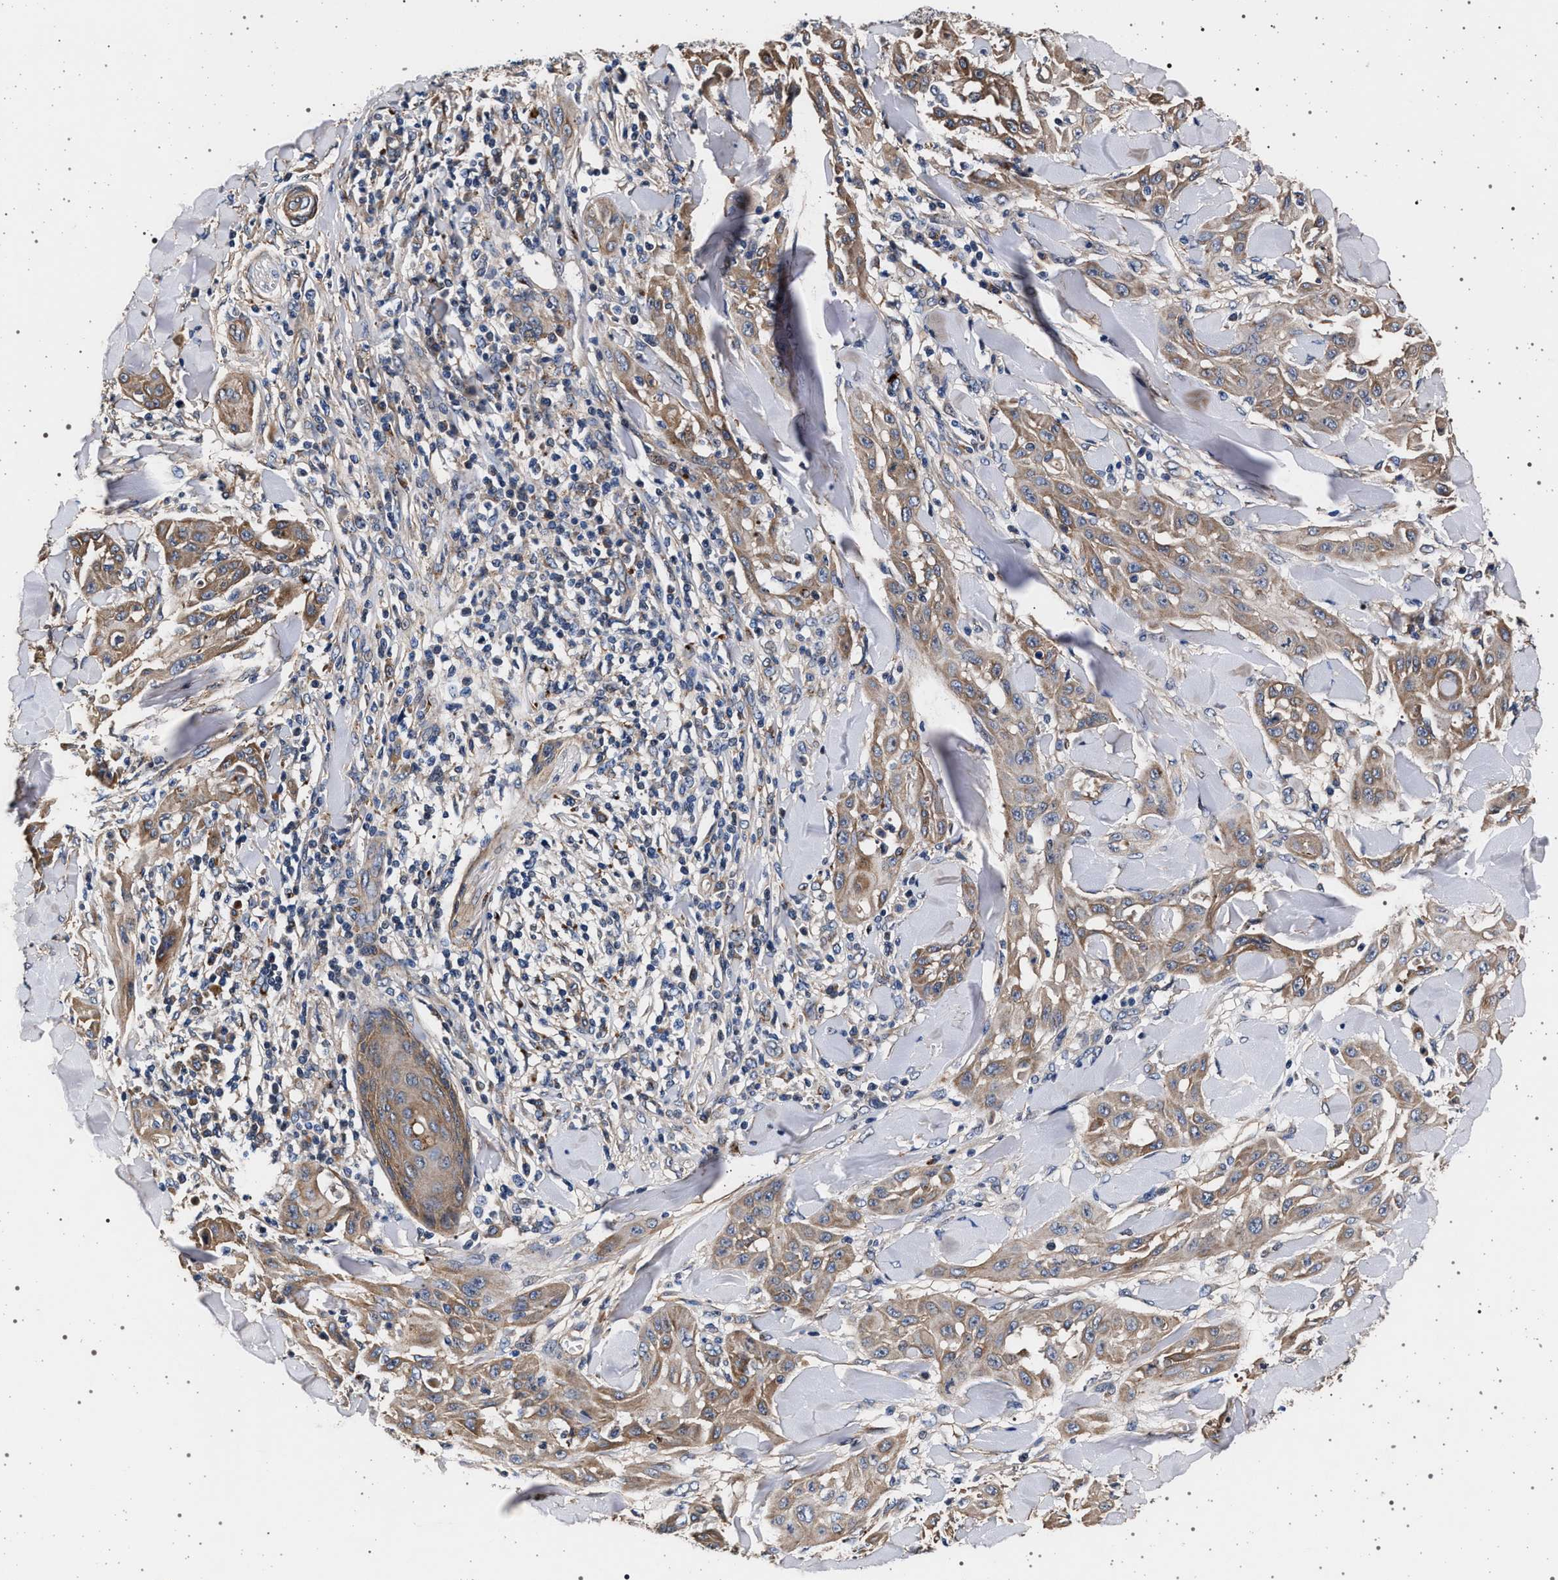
{"staining": {"intensity": "moderate", "quantity": ">75%", "location": "cytoplasmic/membranous"}, "tissue": "skin cancer", "cell_type": "Tumor cells", "image_type": "cancer", "snomed": [{"axis": "morphology", "description": "Squamous cell carcinoma, NOS"}, {"axis": "topography", "description": "Skin"}], "caption": "Immunohistochemistry of human squamous cell carcinoma (skin) shows medium levels of moderate cytoplasmic/membranous expression in about >75% of tumor cells.", "gene": "KCNK6", "patient": {"sex": "male", "age": 24}}